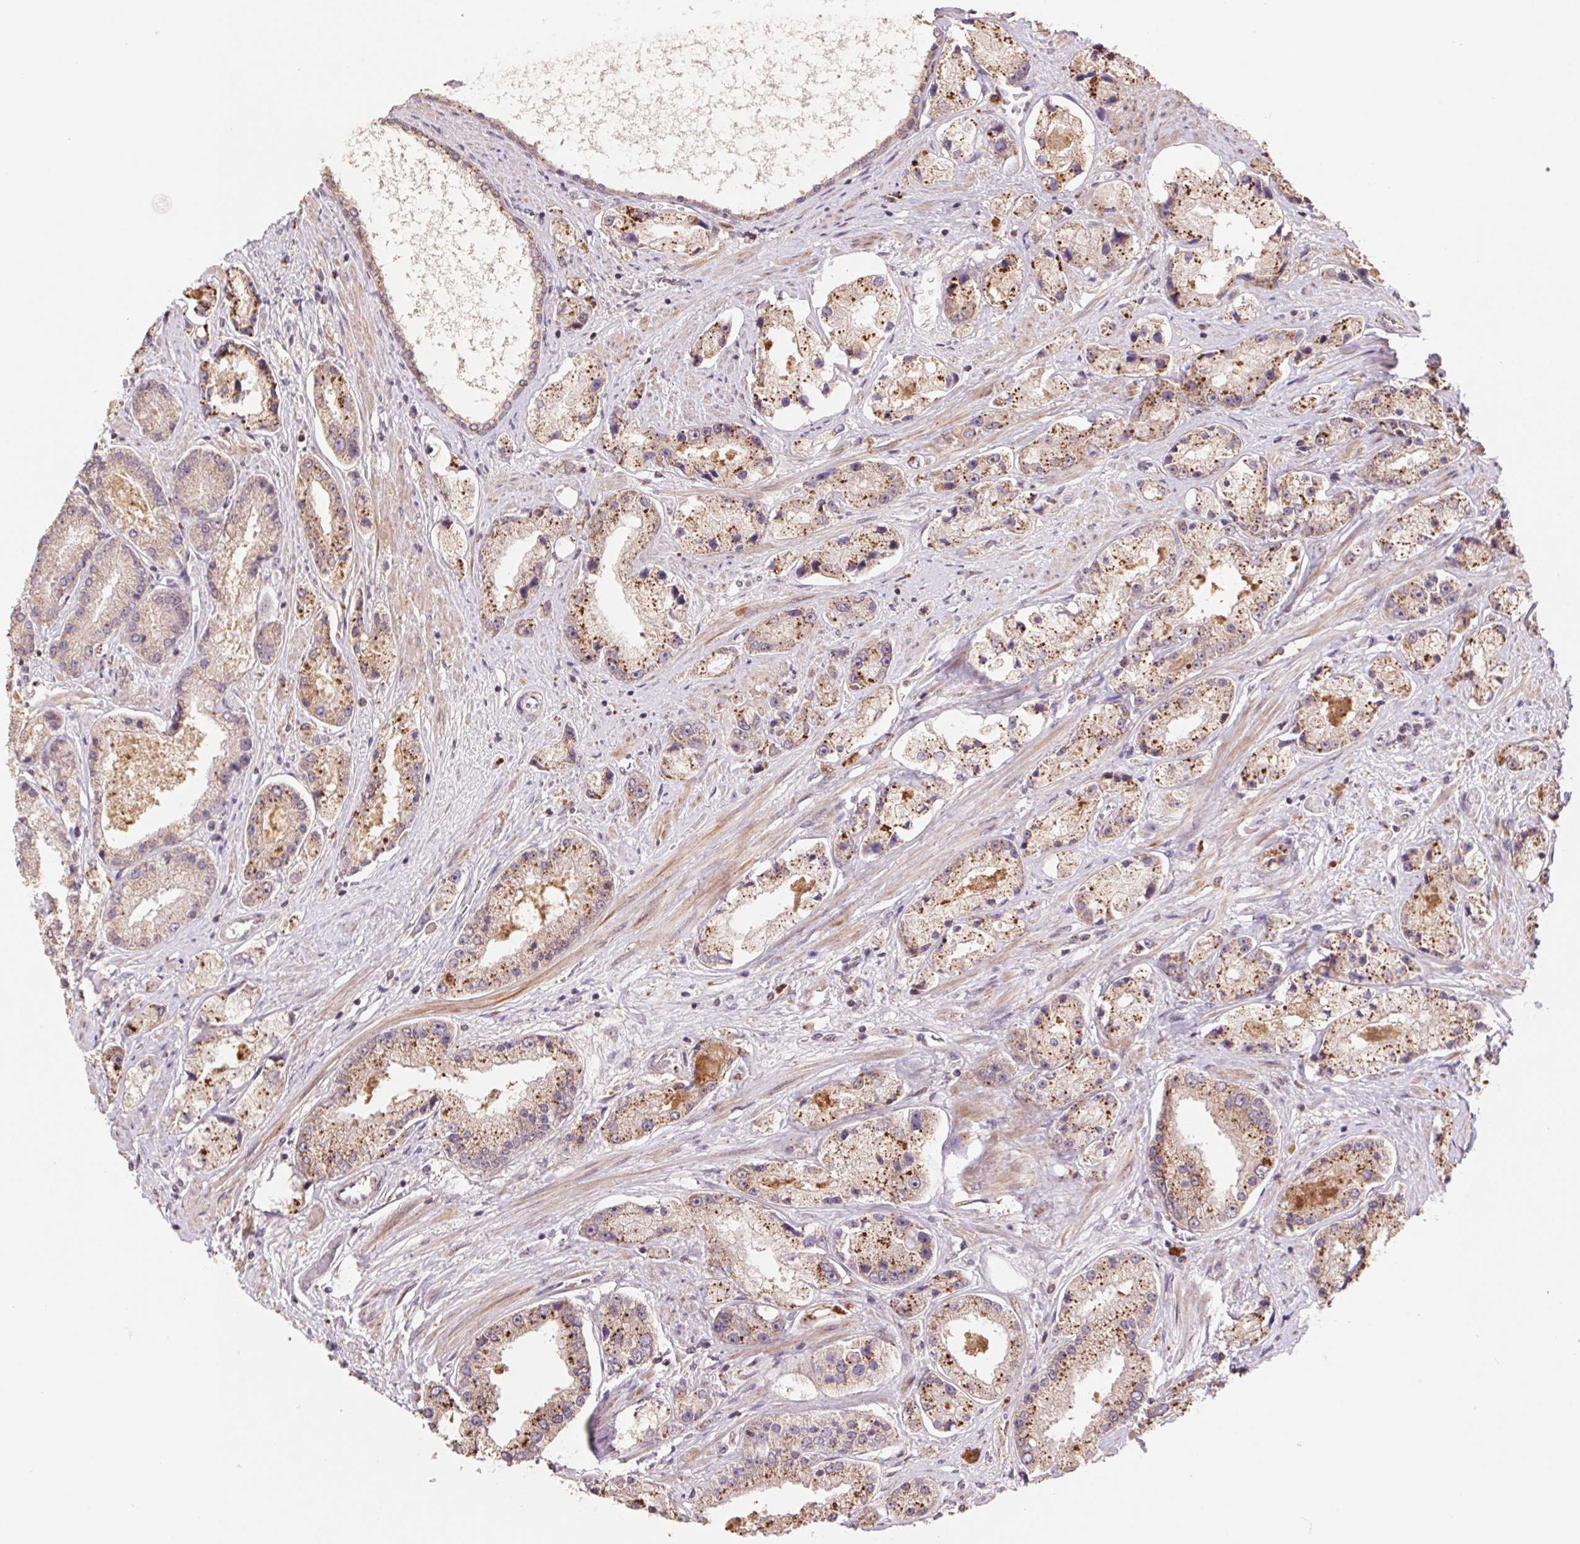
{"staining": {"intensity": "moderate", "quantity": ">75%", "location": "cytoplasmic/membranous"}, "tissue": "prostate cancer", "cell_type": "Tumor cells", "image_type": "cancer", "snomed": [{"axis": "morphology", "description": "Adenocarcinoma, High grade"}, {"axis": "topography", "description": "Prostate"}], "caption": "Immunohistochemical staining of human adenocarcinoma (high-grade) (prostate) displays medium levels of moderate cytoplasmic/membranous protein positivity in about >75% of tumor cells.", "gene": "PDHA1", "patient": {"sex": "male", "age": 67}}